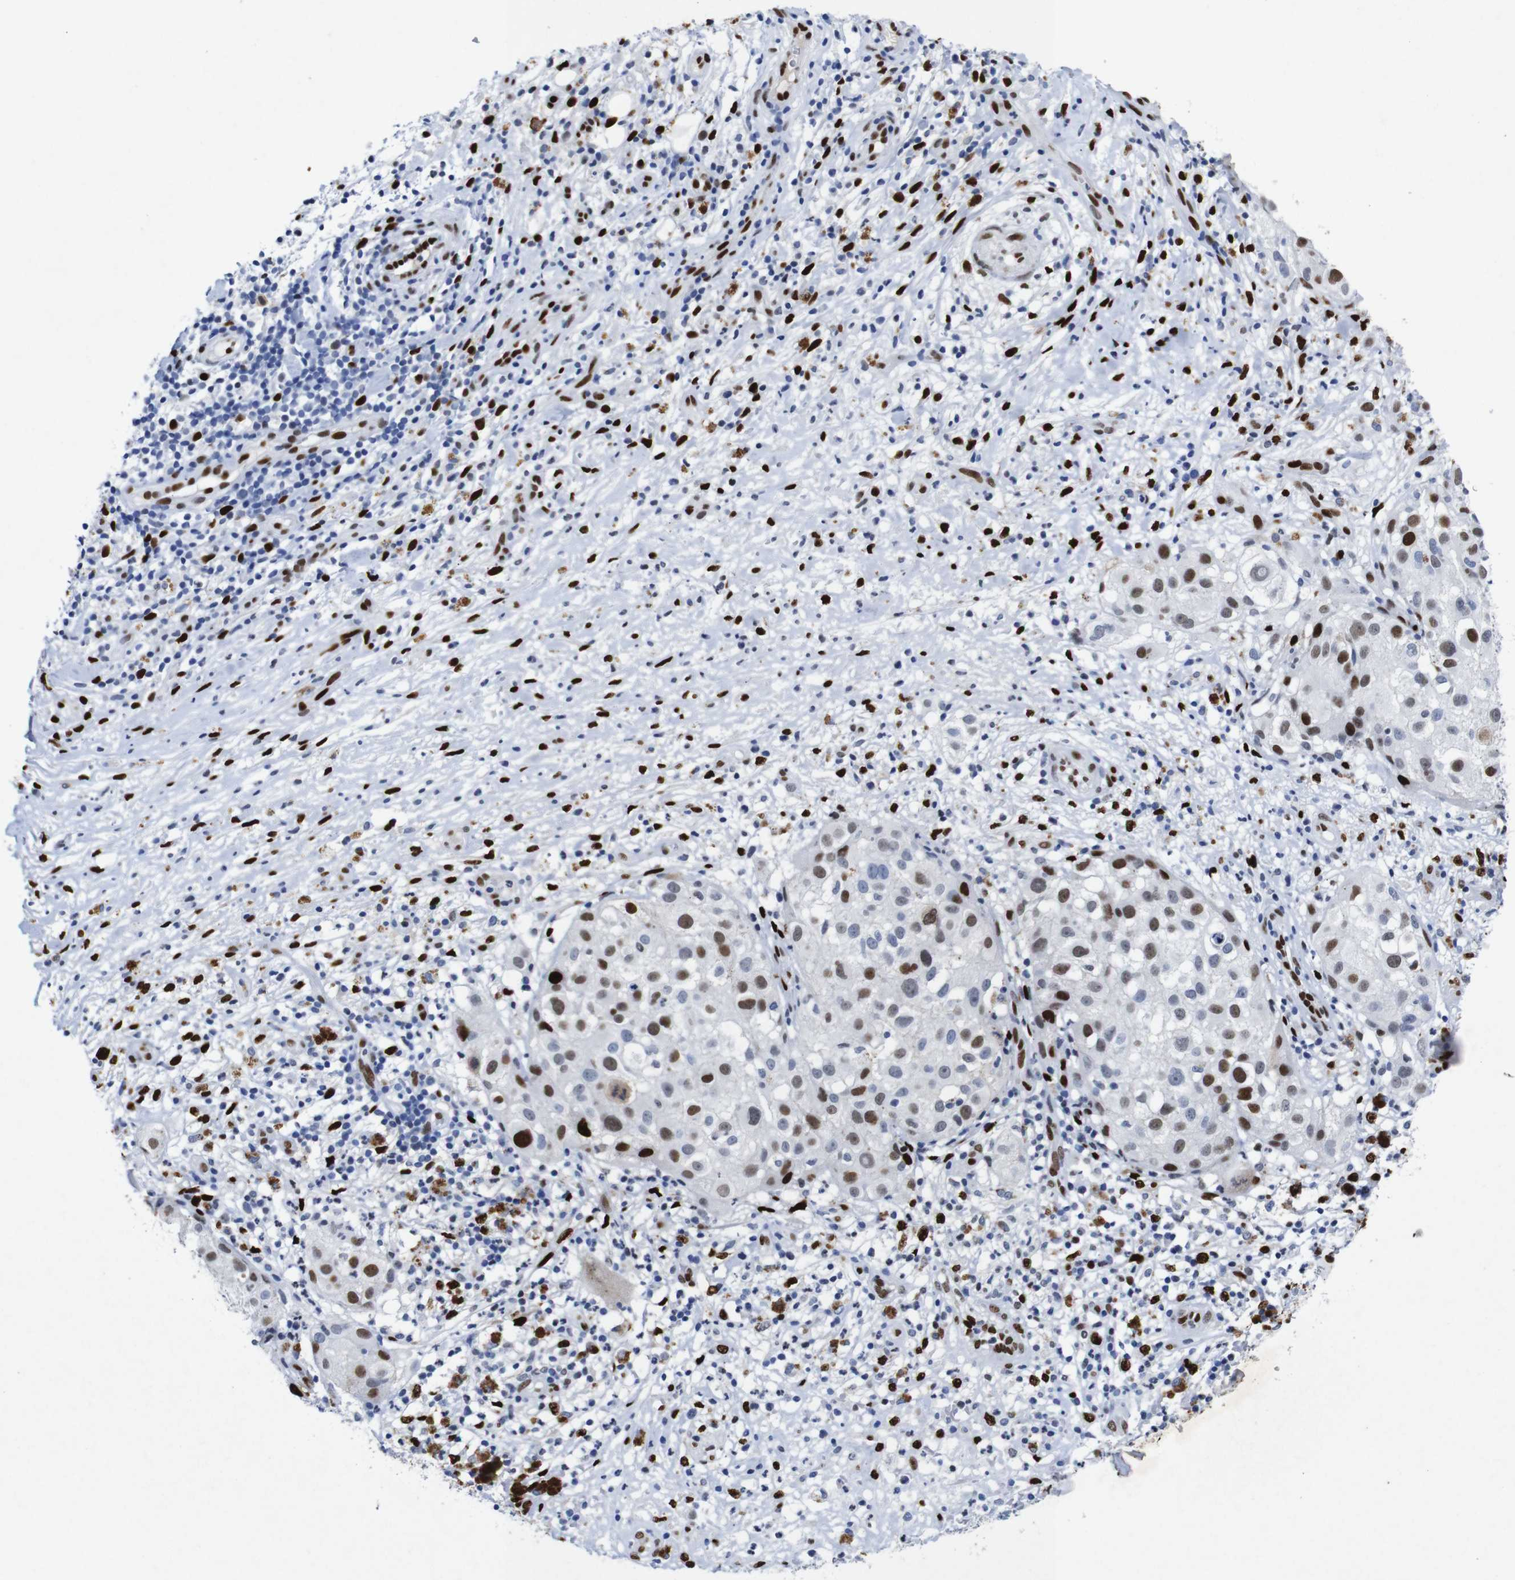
{"staining": {"intensity": "strong", "quantity": "<25%", "location": "nuclear"}, "tissue": "melanoma", "cell_type": "Tumor cells", "image_type": "cancer", "snomed": [{"axis": "morphology", "description": "Necrosis, NOS"}, {"axis": "morphology", "description": "Malignant melanoma, NOS"}, {"axis": "topography", "description": "Skin"}], "caption": "Immunohistochemical staining of human malignant melanoma reveals medium levels of strong nuclear protein expression in approximately <25% of tumor cells.", "gene": "FOSL2", "patient": {"sex": "female", "age": 87}}